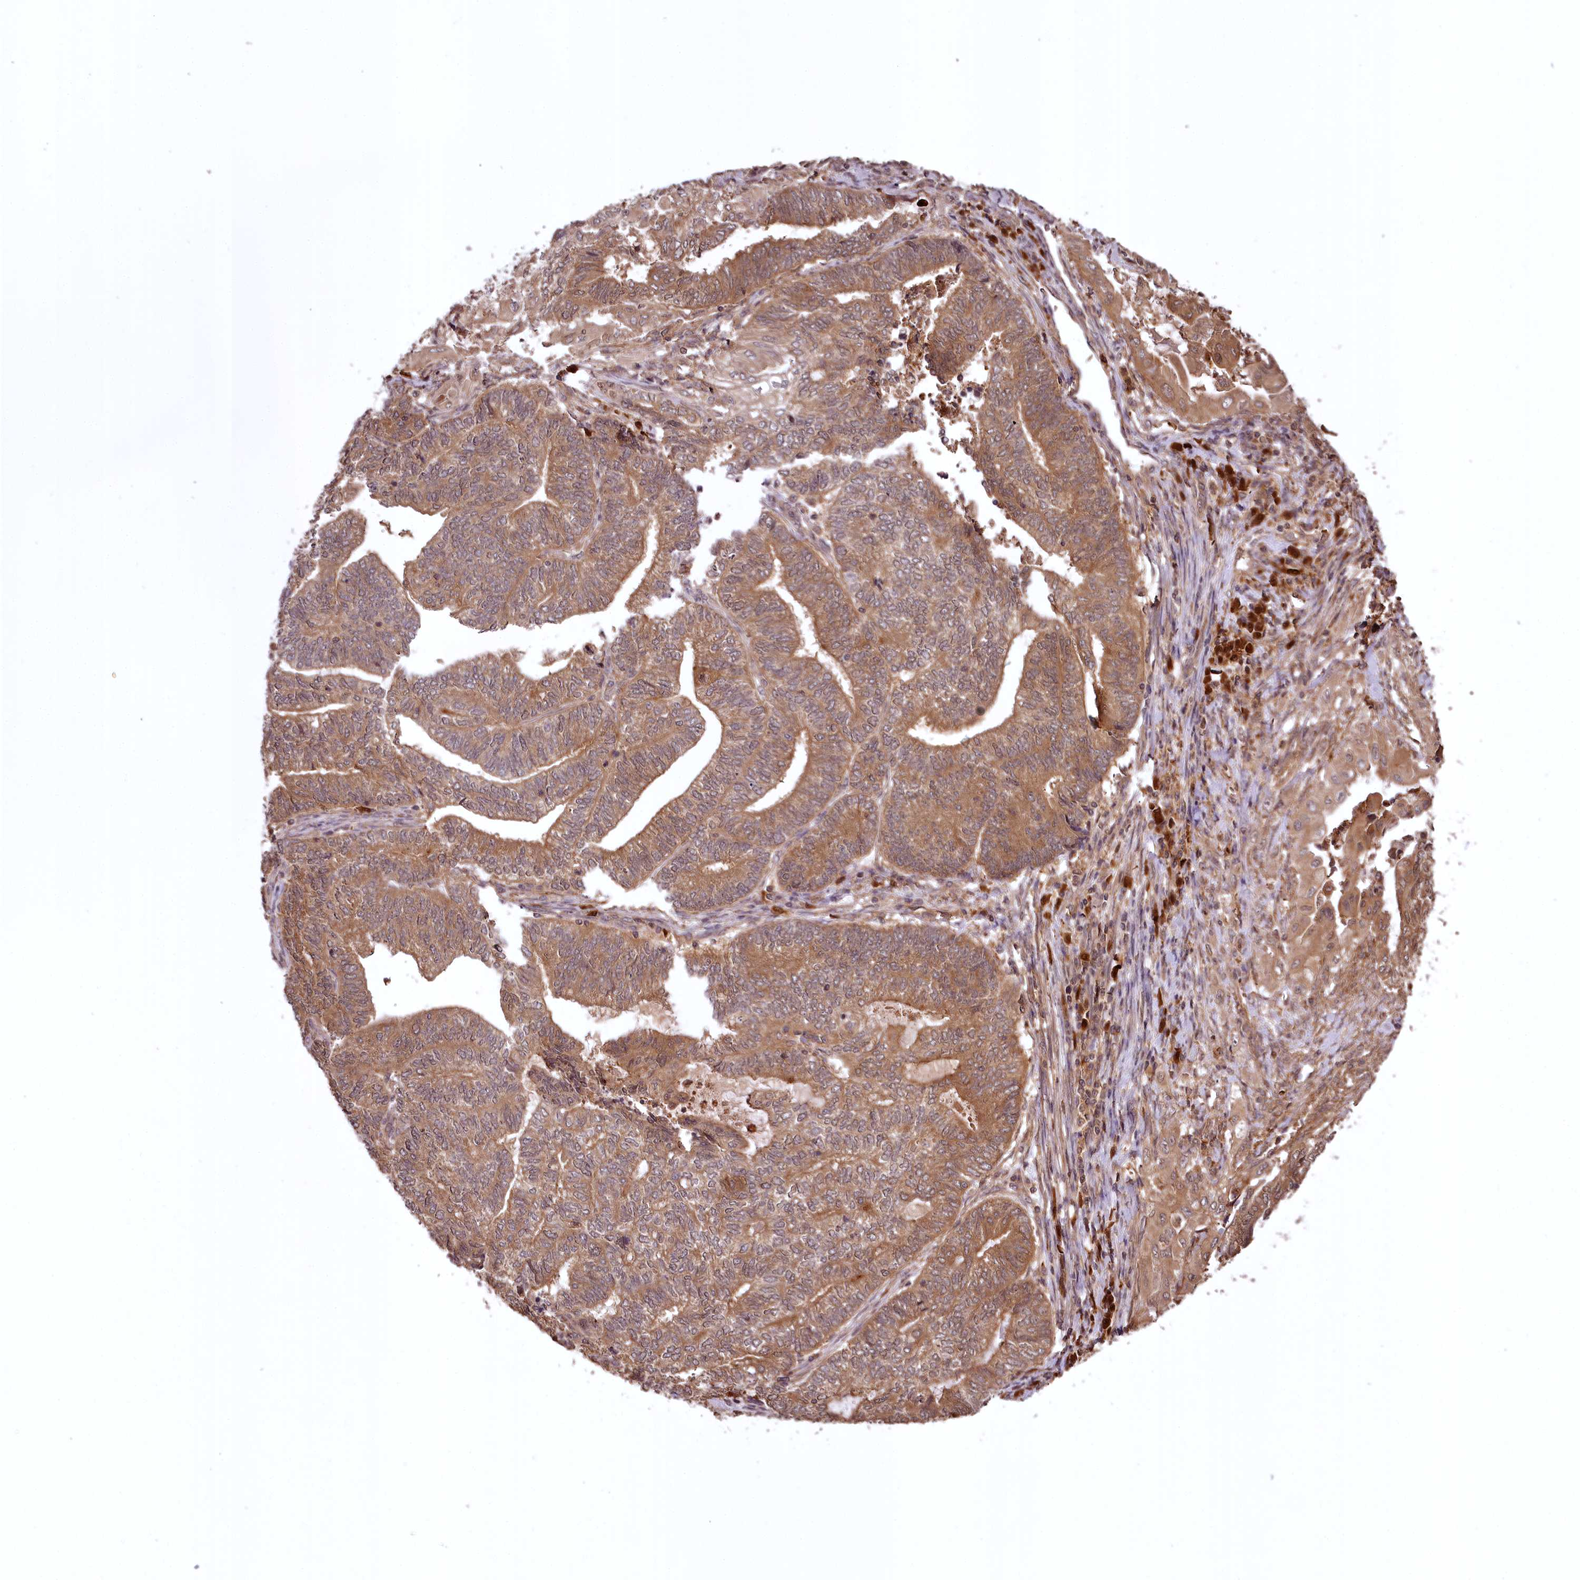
{"staining": {"intensity": "moderate", "quantity": ">75%", "location": "cytoplasmic/membranous"}, "tissue": "endometrial cancer", "cell_type": "Tumor cells", "image_type": "cancer", "snomed": [{"axis": "morphology", "description": "Adenocarcinoma, NOS"}, {"axis": "topography", "description": "Uterus"}, {"axis": "topography", "description": "Endometrium"}], "caption": "Endometrial cancer stained with a brown dye displays moderate cytoplasmic/membranous positive staining in about >75% of tumor cells.", "gene": "TTC12", "patient": {"sex": "female", "age": 70}}